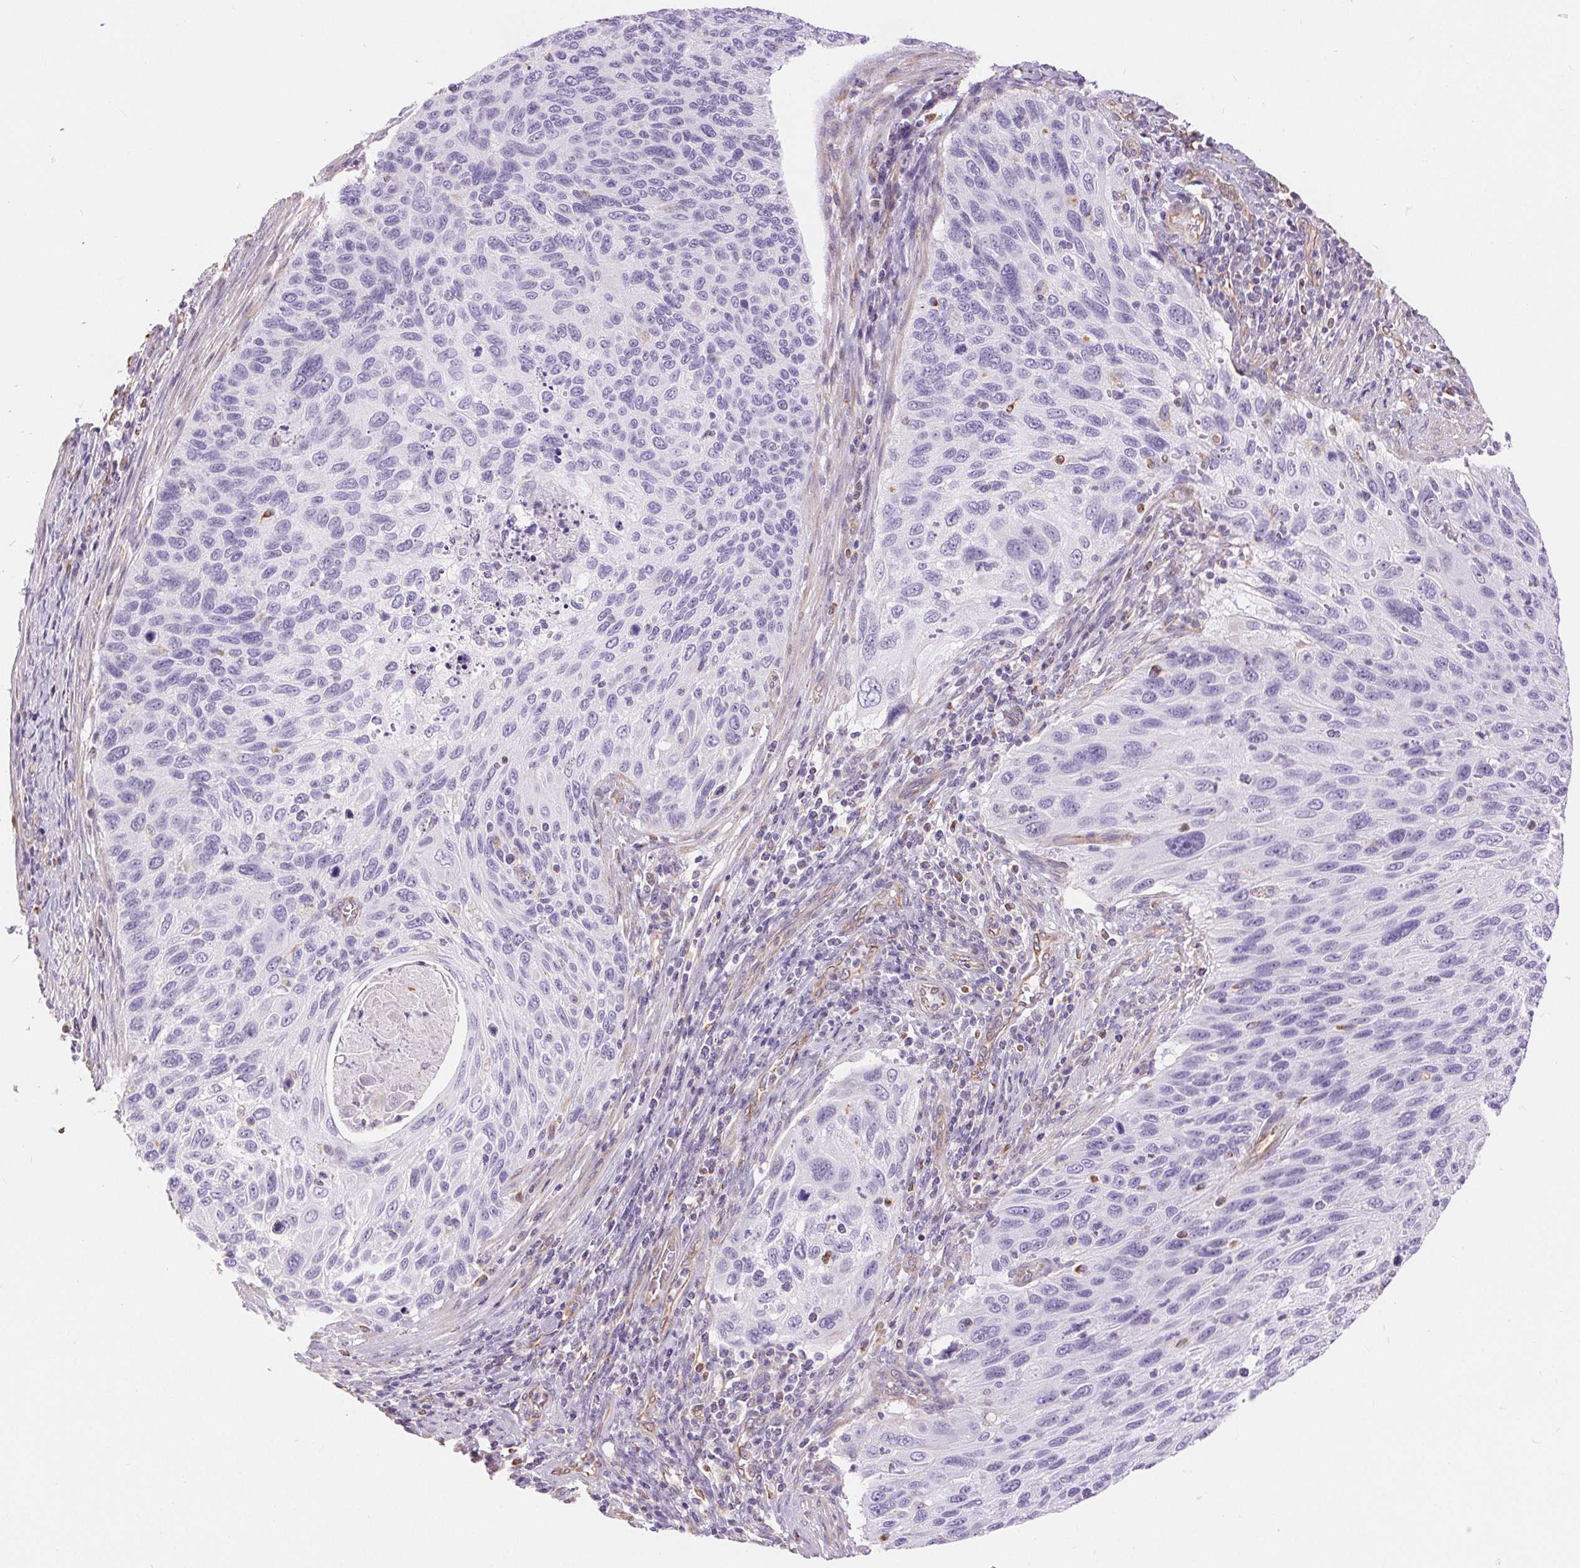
{"staining": {"intensity": "negative", "quantity": "none", "location": "none"}, "tissue": "cervical cancer", "cell_type": "Tumor cells", "image_type": "cancer", "snomed": [{"axis": "morphology", "description": "Squamous cell carcinoma, NOS"}, {"axis": "topography", "description": "Cervix"}], "caption": "Immunohistochemistry of human cervical cancer (squamous cell carcinoma) exhibits no positivity in tumor cells.", "gene": "GFAP", "patient": {"sex": "female", "age": 70}}